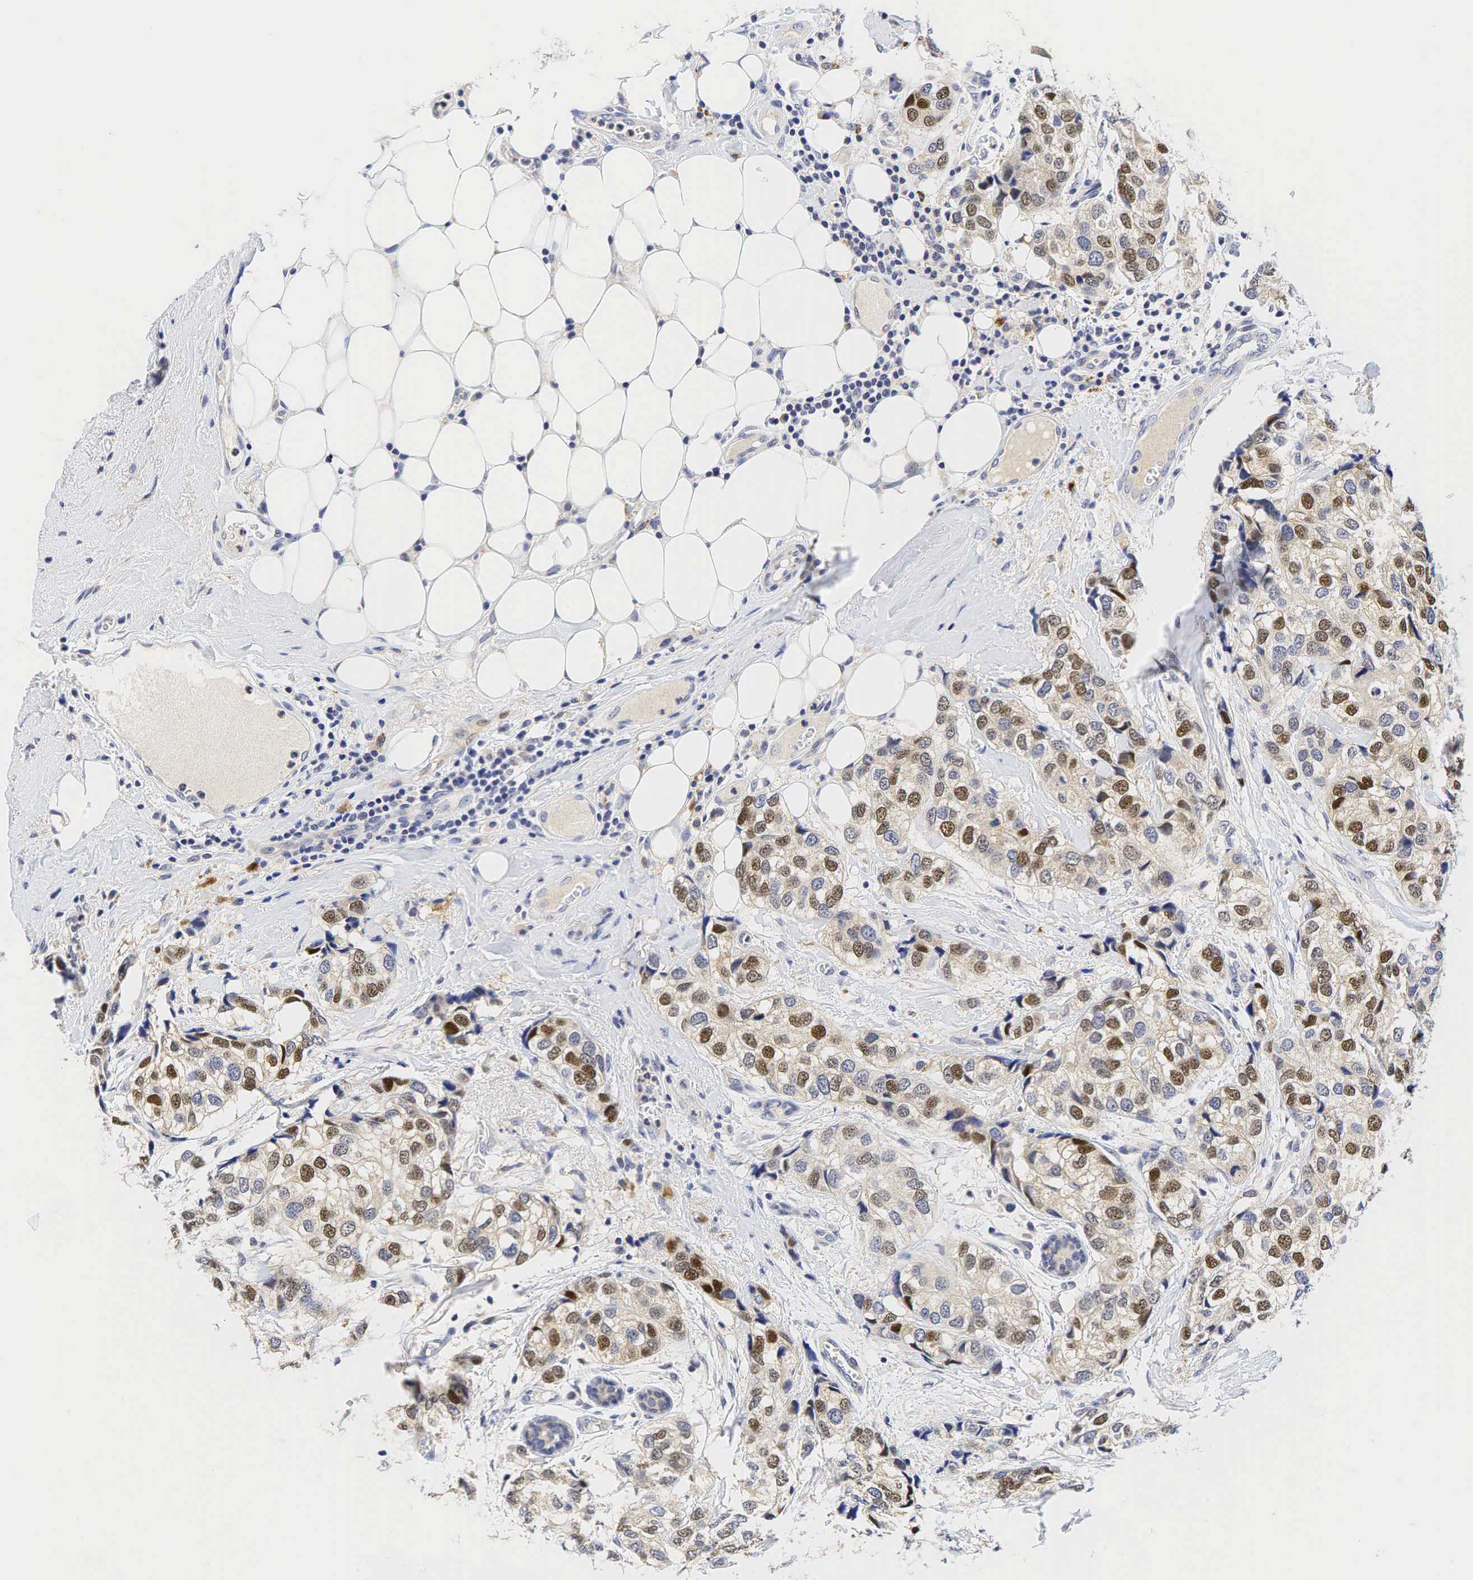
{"staining": {"intensity": "moderate", "quantity": ">75%", "location": "nuclear"}, "tissue": "breast cancer", "cell_type": "Tumor cells", "image_type": "cancer", "snomed": [{"axis": "morphology", "description": "Duct carcinoma"}, {"axis": "topography", "description": "Breast"}], "caption": "Approximately >75% of tumor cells in human infiltrating ductal carcinoma (breast) exhibit moderate nuclear protein staining as visualized by brown immunohistochemical staining.", "gene": "CCND1", "patient": {"sex": "female", "age": 68}}